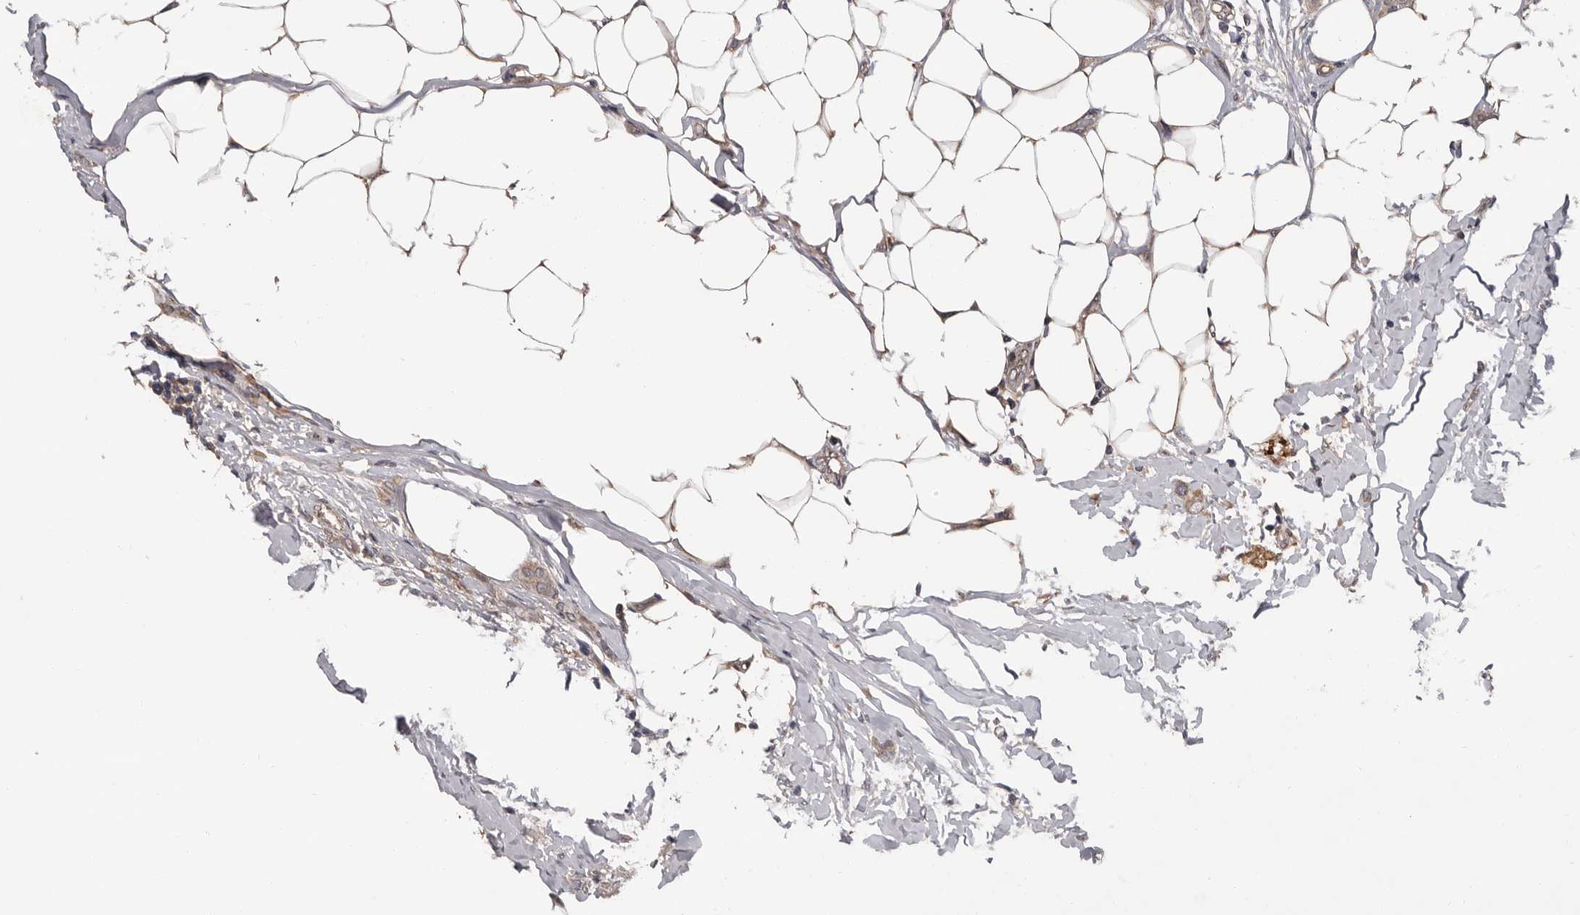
{"staining": {"intensity": "moderate", "quantity": ">75%", "location": "cytoplasmic/membranous"}, "tissue": "breast cancer", "cell_type": "Tumor cells", "image_type": "cancer", "snomed": [{"axis": "morphology", "description": "Lobular carcinoma"}, {"axis": "topography", "description": "Breast"}], "caption": "Immunohistochemistry (IHC) (DAB (3,3'-diaminobenzidine)) staining of lobular carcinoma (breast) reveals moderate cytoplasmic/membranous protein staining in approximately >75% of tumor cells. Nuclei are stained in blue.", "gene": "PRKD1", "patient": {"sex": "female", "age": 55}}